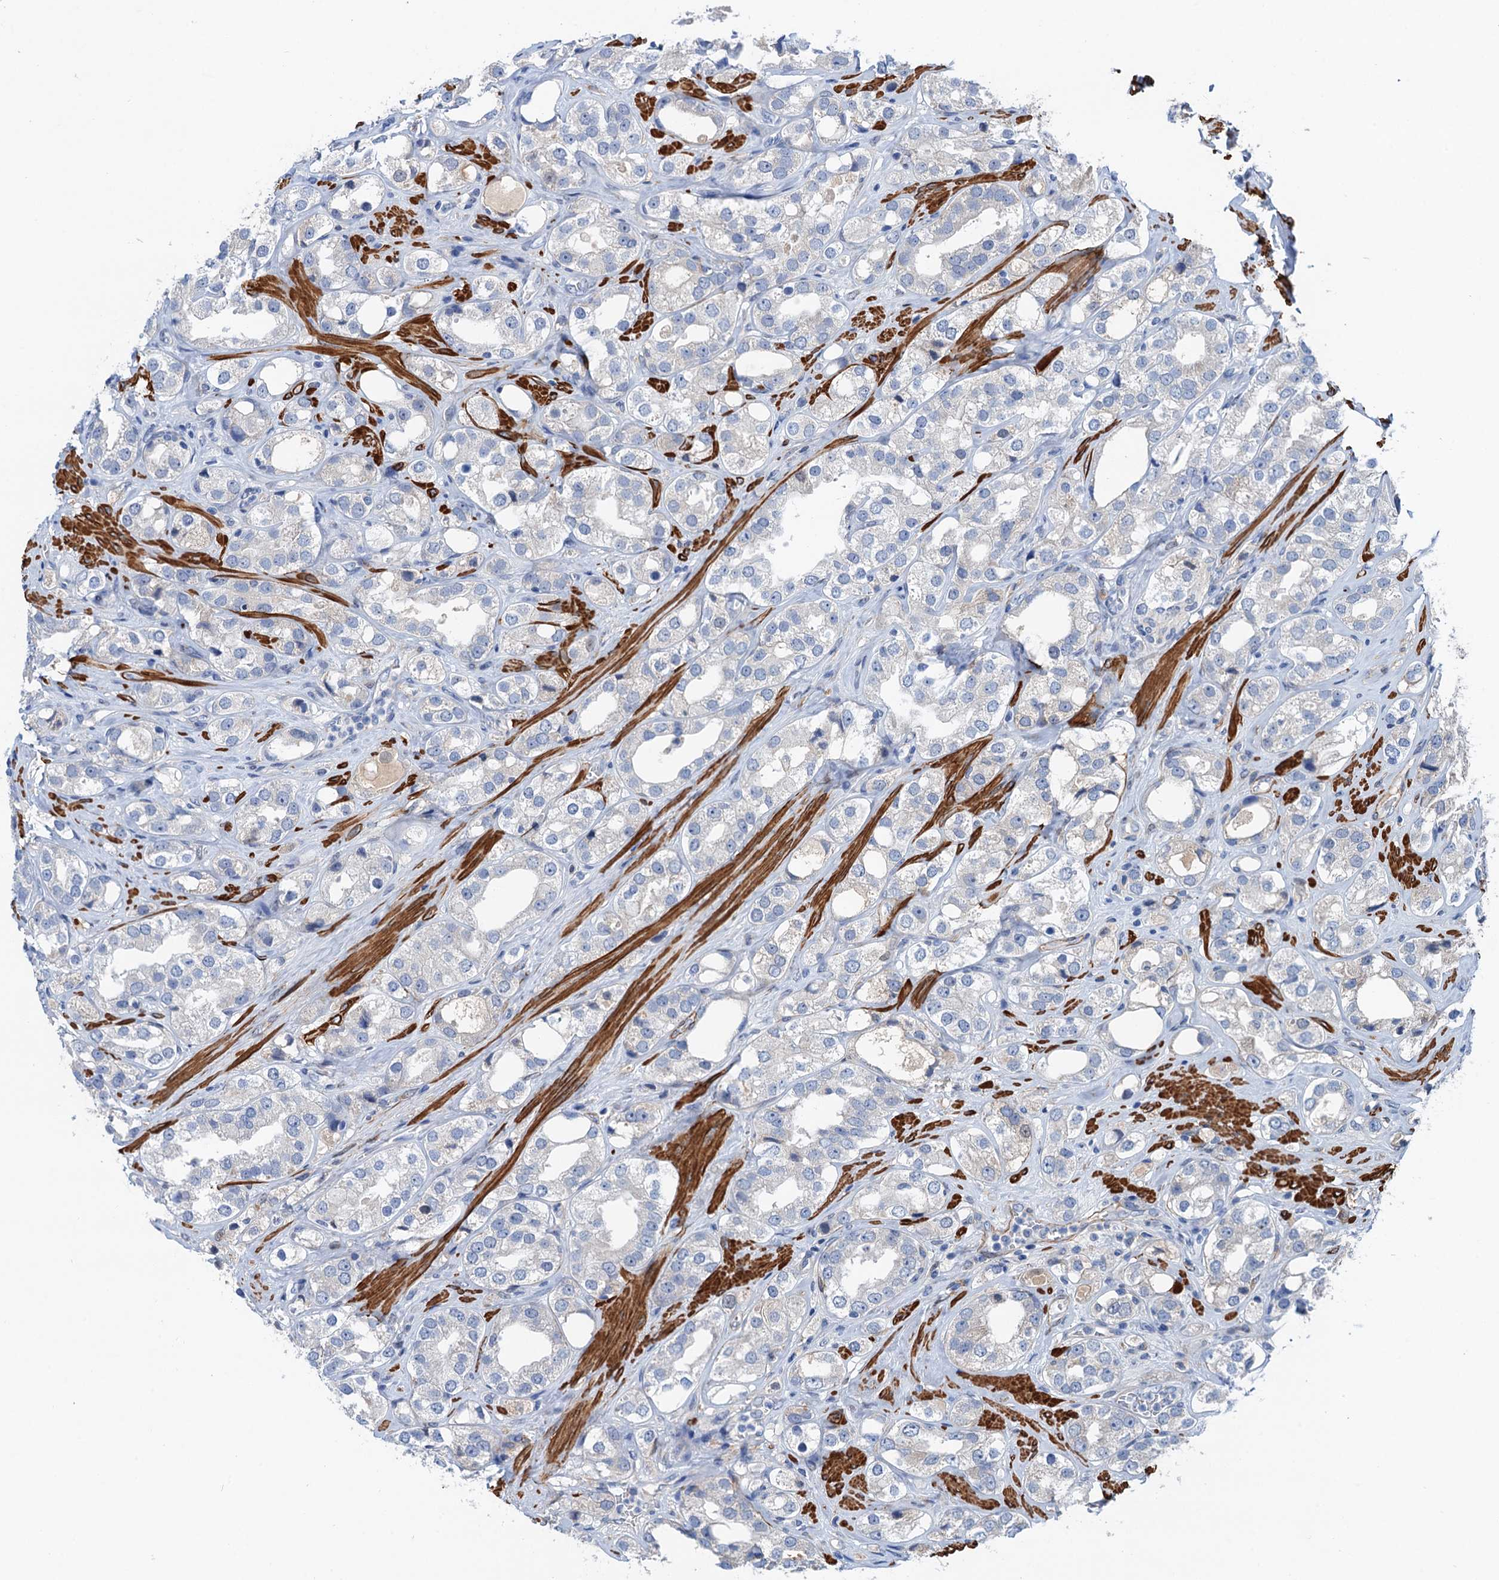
{"staining": {"intensity": "weak", "quantity": "<25%", "location": "cytoplasmic/membranous"}, "tissue": "prostate cancer", "cell_type": "Tumor cells", "image_type": "cancer", "snomed": [{"axis": "morphology", "description": "Adenocarcinoma, NOS"}, {"axis": "topography", "description": "Prostate"}], "caption": "Micrograph shows no significant protein staining in tumor cells of prostate adenocarcinoma.", "gene": "CSTPP1", "patient": {"sex": "male", "age": 79}}